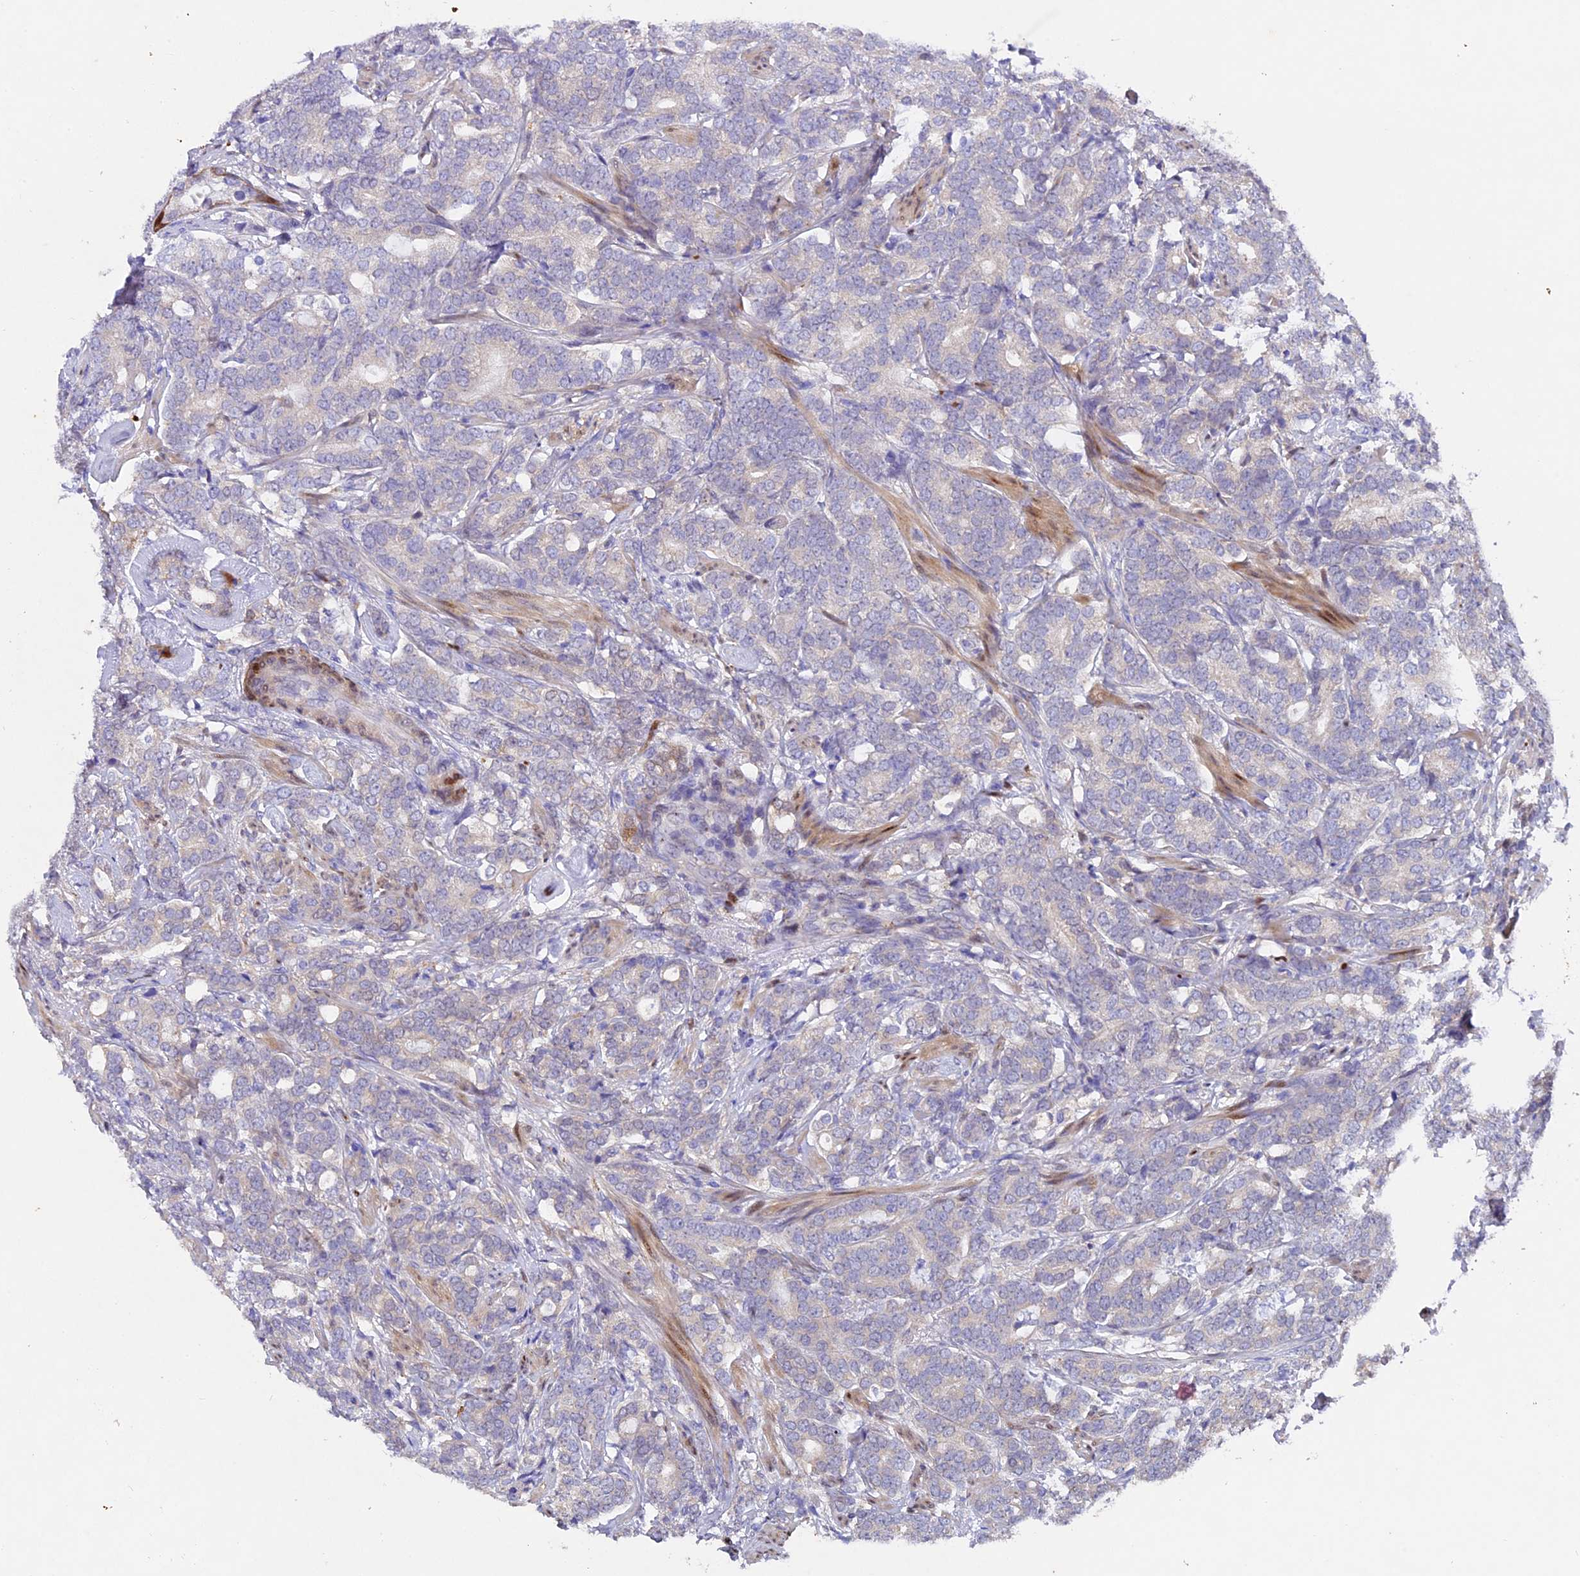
{"staining": {"intensity": "negative", "quantity": "none", "location": "none"}, "tissue": "prostate cancer", "cell_type": "Tumor cells", "image_type": "cancer", "snomed": [{"axis": "morphology", "description": "Adenocarcinoma, Low grade"}, {"axis": "topography", "description": "Prostate"}], "caption": "Tumor cells are negative for protein expression in human prostate cancer. The staining was performed using DAB to visualize the protein expression in brown, while the nuclei were stained in blue with hematoxylin (Magnification: 20x).", "gene": "TGDS", "patient": {"sex": "male", "age": 71}}